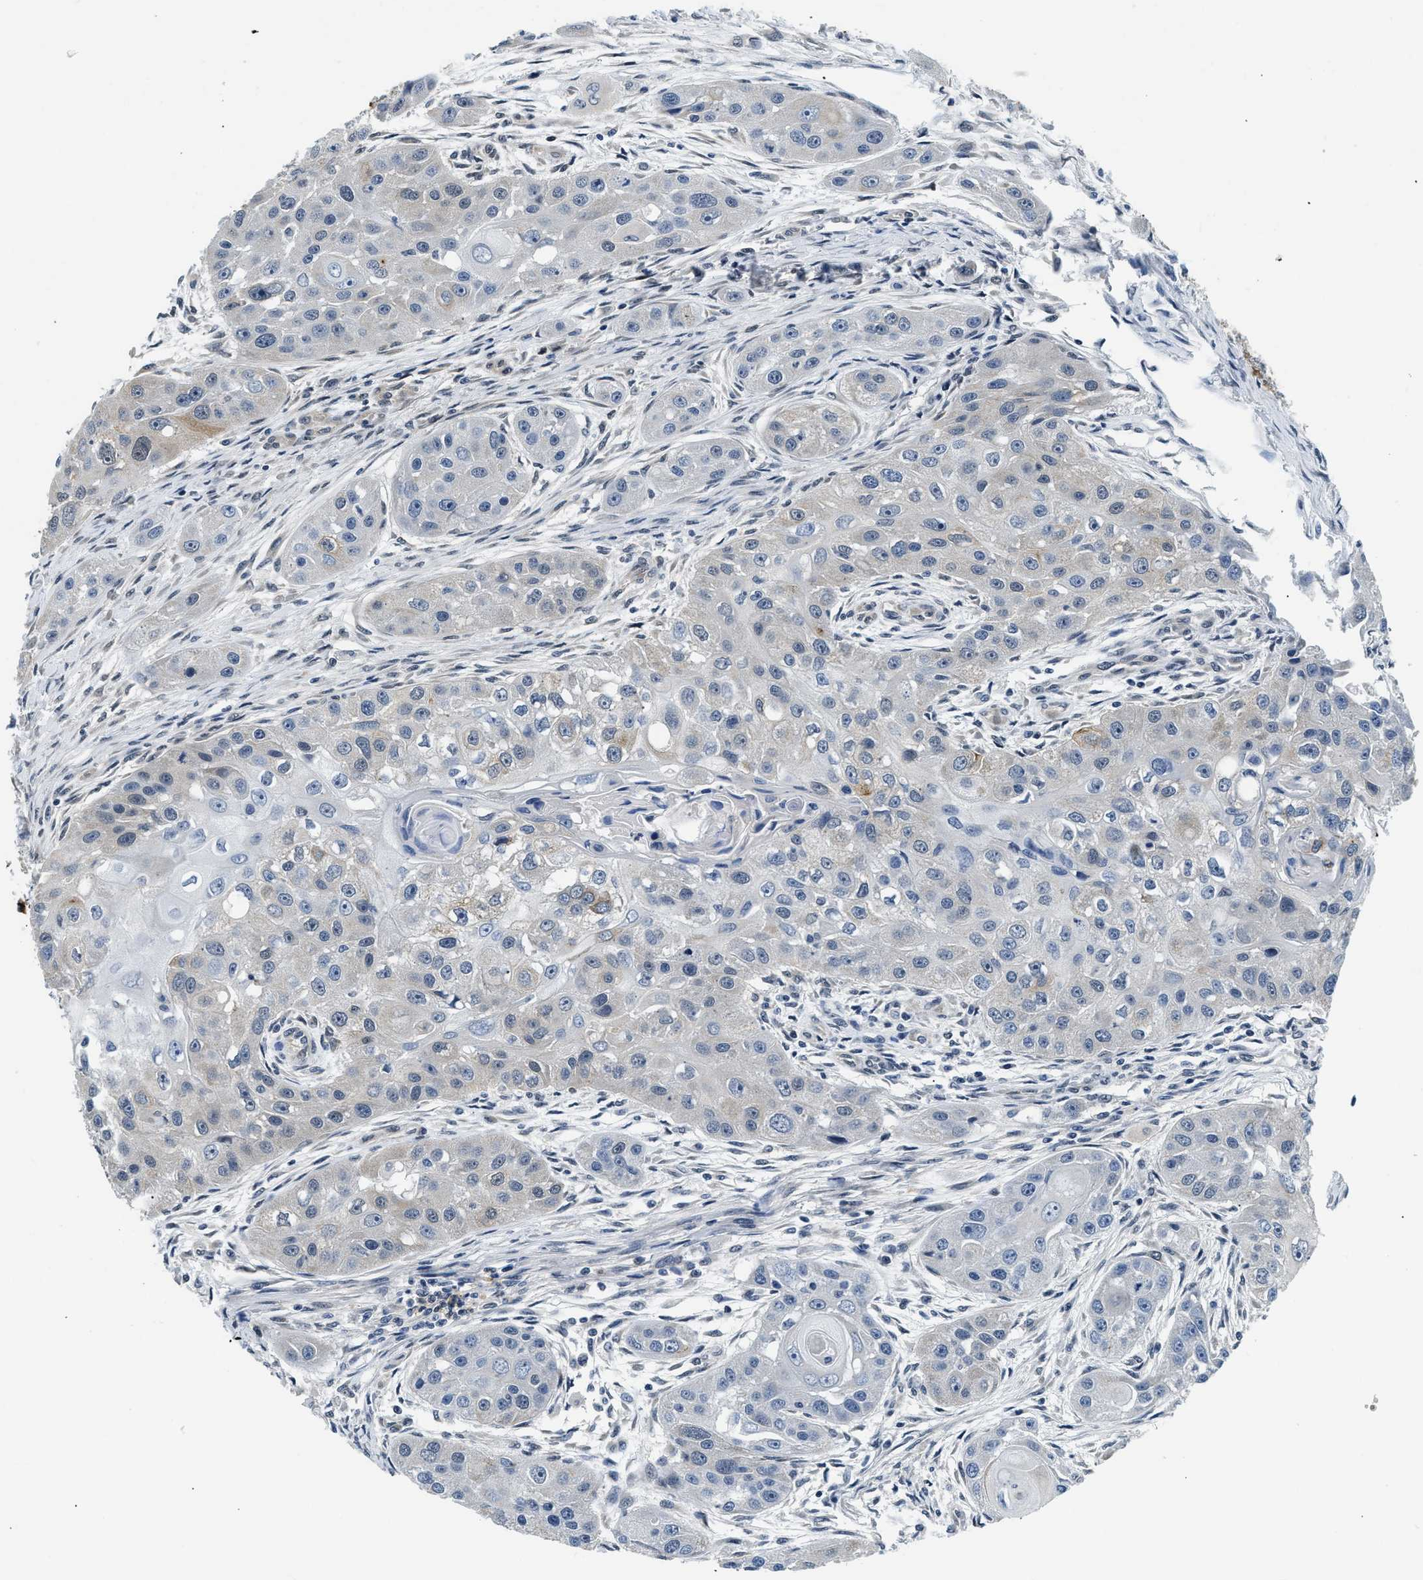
{"staining": {"intensity": "negative", "quantity": "none", "location": "none"}, "tissue": "head and neck cancer", "cell_type": "Tumor cells", "image_type": "cancer", "snomed": [{"axis": "morphology", "description": "Normal tissue, NOS"}, {"axis": "morphology", "description": "Squamous cell carcinoma, NOS"}, {"axis": "topography", "description": "Skeletal muscle"}, {"axis": "topography", "description": "Head-Neck"}], "caption": "This histopathology image is of squamous cell carcinoma (head and neck) stained with immunohistochemistry to label a protein in brown with the nuclei are counter-stained blue. There is no staining in tumor cells.", "gene": "SMAD4", "patient": {"sex": "male", "age": 51}}